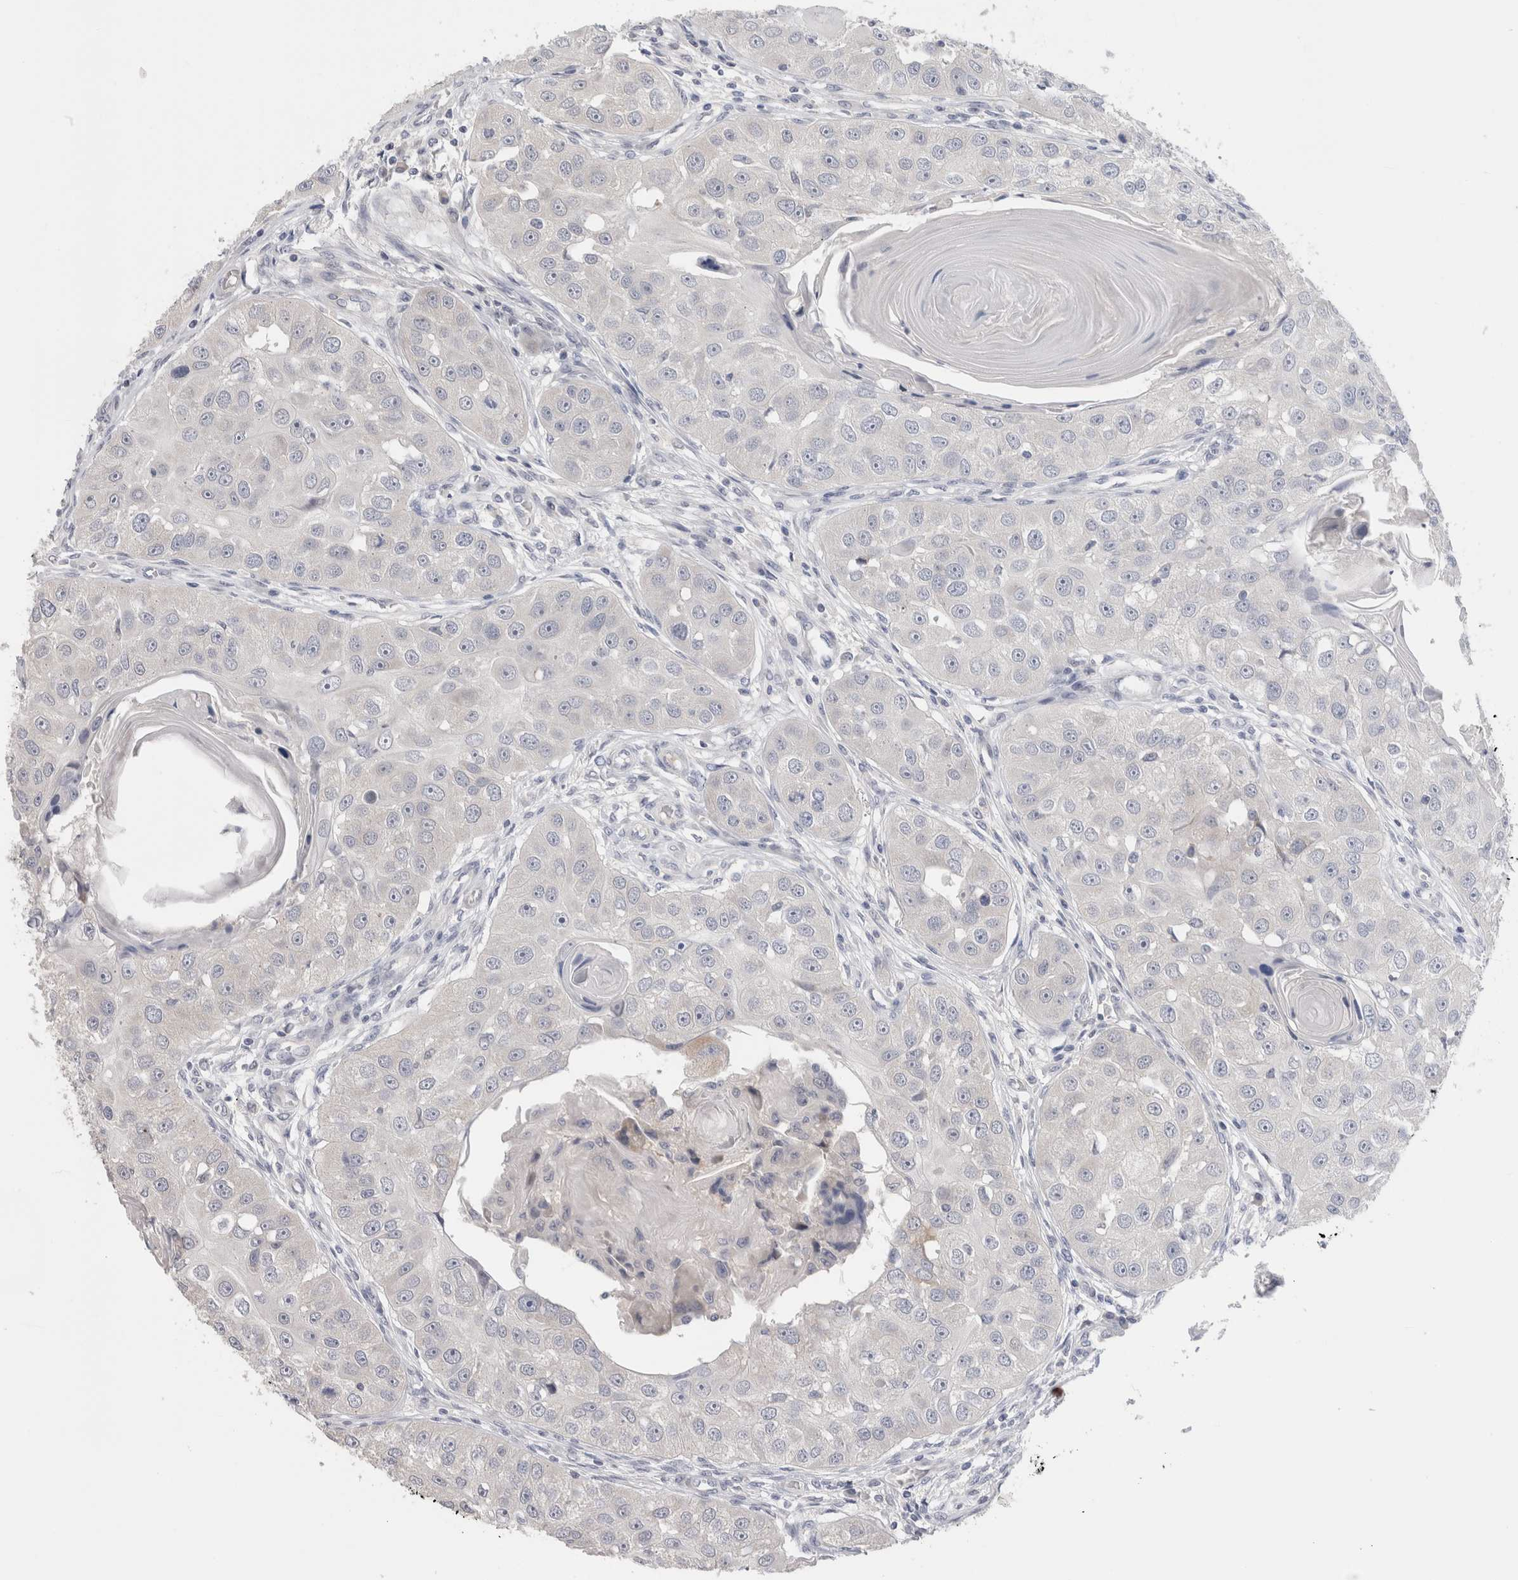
{"staining": {"intensity": "negative", "quantity": "none", "location": "none"}, "tissue": "head and neck cancer", "cell_type": "Tumor cells", "image_type": "cancer", "snomed": [{"axis": "morphology", "description": "Normal tissue, NOS"}, {"axis": "morphology", "description": "Squamous cell carcinoma, NOS"}, {"axis": "topography", "description": "Skeletal muscle"}, {"axis": "topography", "description": "Head-Neck"}], "caption": "Immunohistochemistry (IHC) micrograph of neoplastic tissue: head and neck cancer stained with DAB (3,3'-diaminobenzidine) demonstrates no significant protein expression in tumor cells.", "gene": "CRYBG1", "patient": {"sex": "male", "age": 51}}